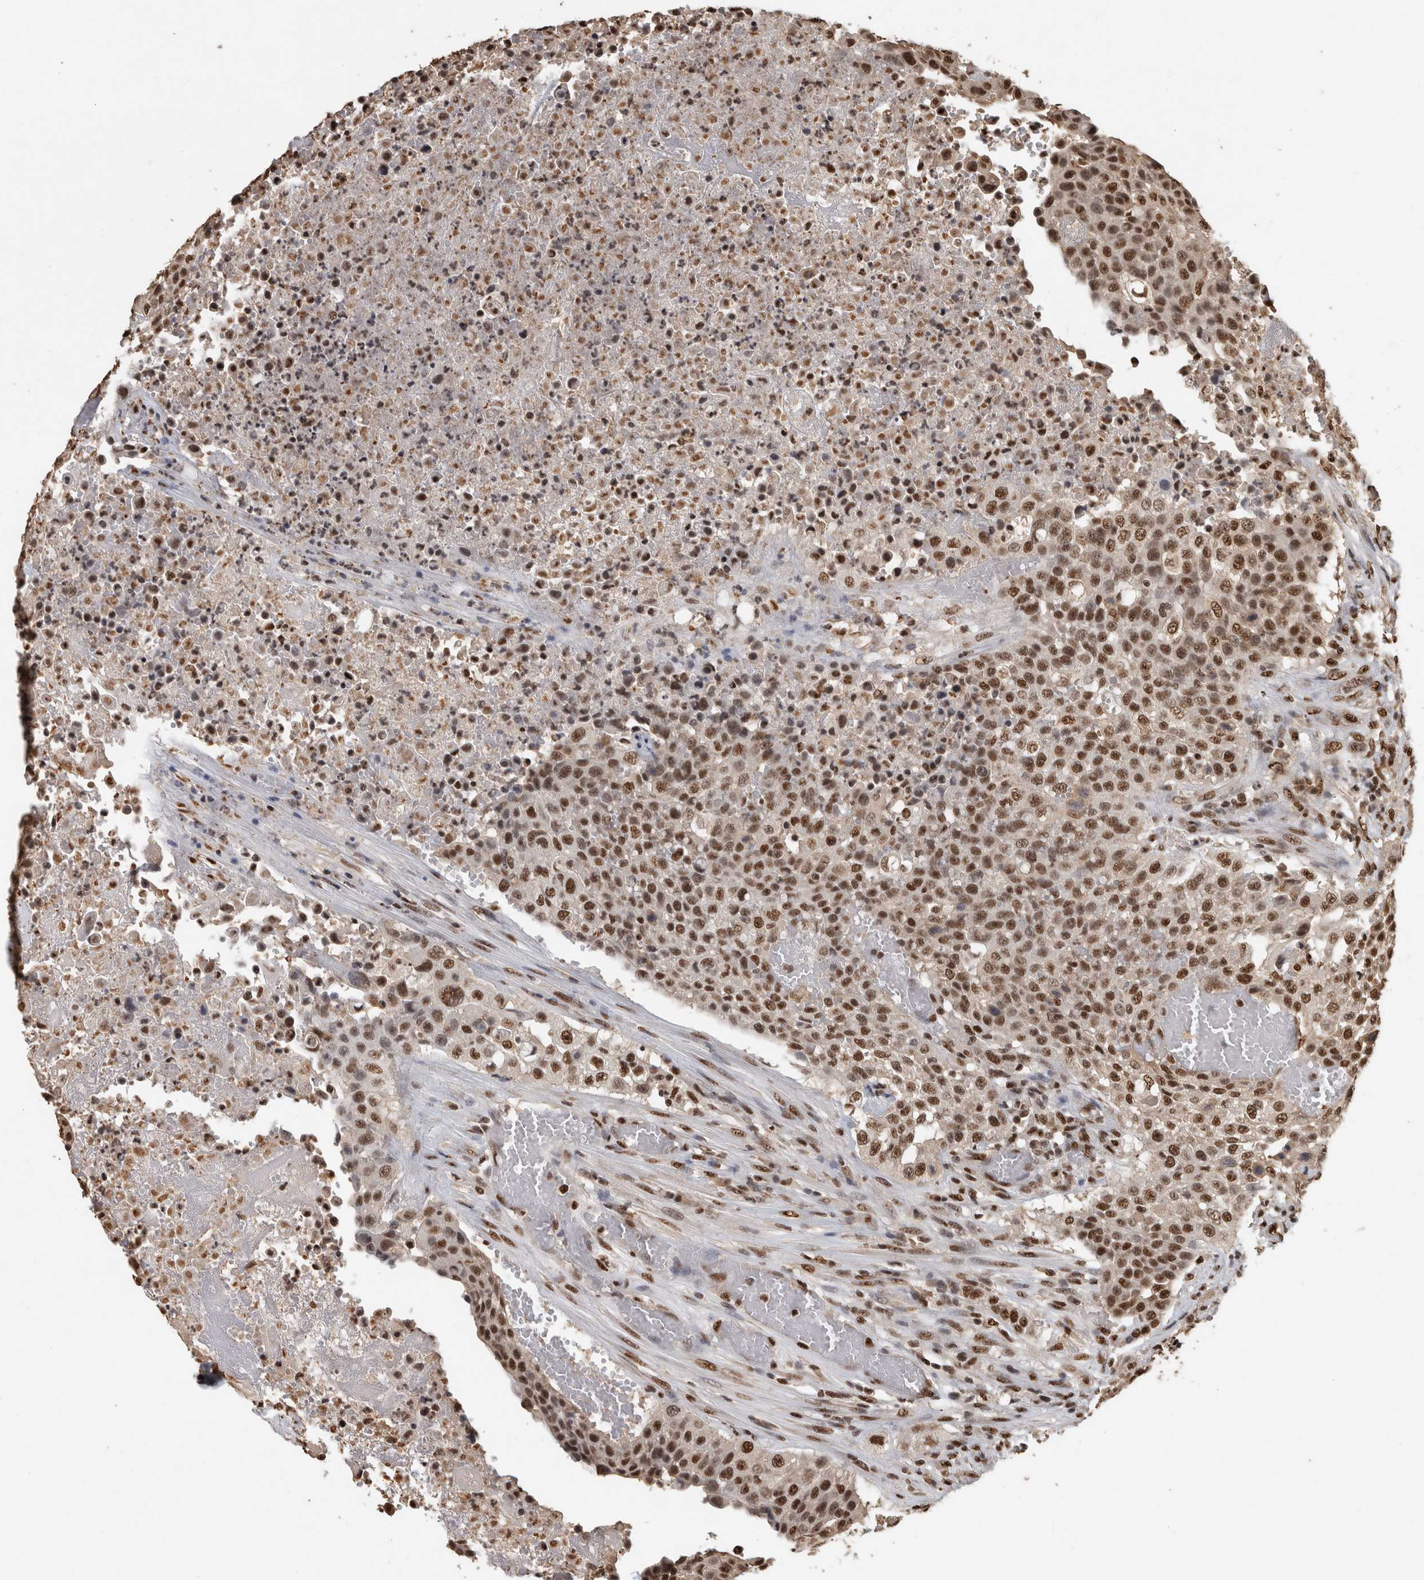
{"staining": {"intensity": "moderate", "quantity": ">75%", "location": "nuclear"}, "tissue": "urothelial cancer", "cell_type": "Tumor cells", "image_type": "cancer", "snomed": [{"axis": "morphology", "description": "Urothelial carcinoma, High grade"}, {"axis": "topography", "description": "Urinary bladder"}], "caption": "Urothelial cancer stained with a protein marker demonstrates moderate staining in tumor cells.", "gene": "RAD50", "patient": {"sex": "male", "age": 74}}